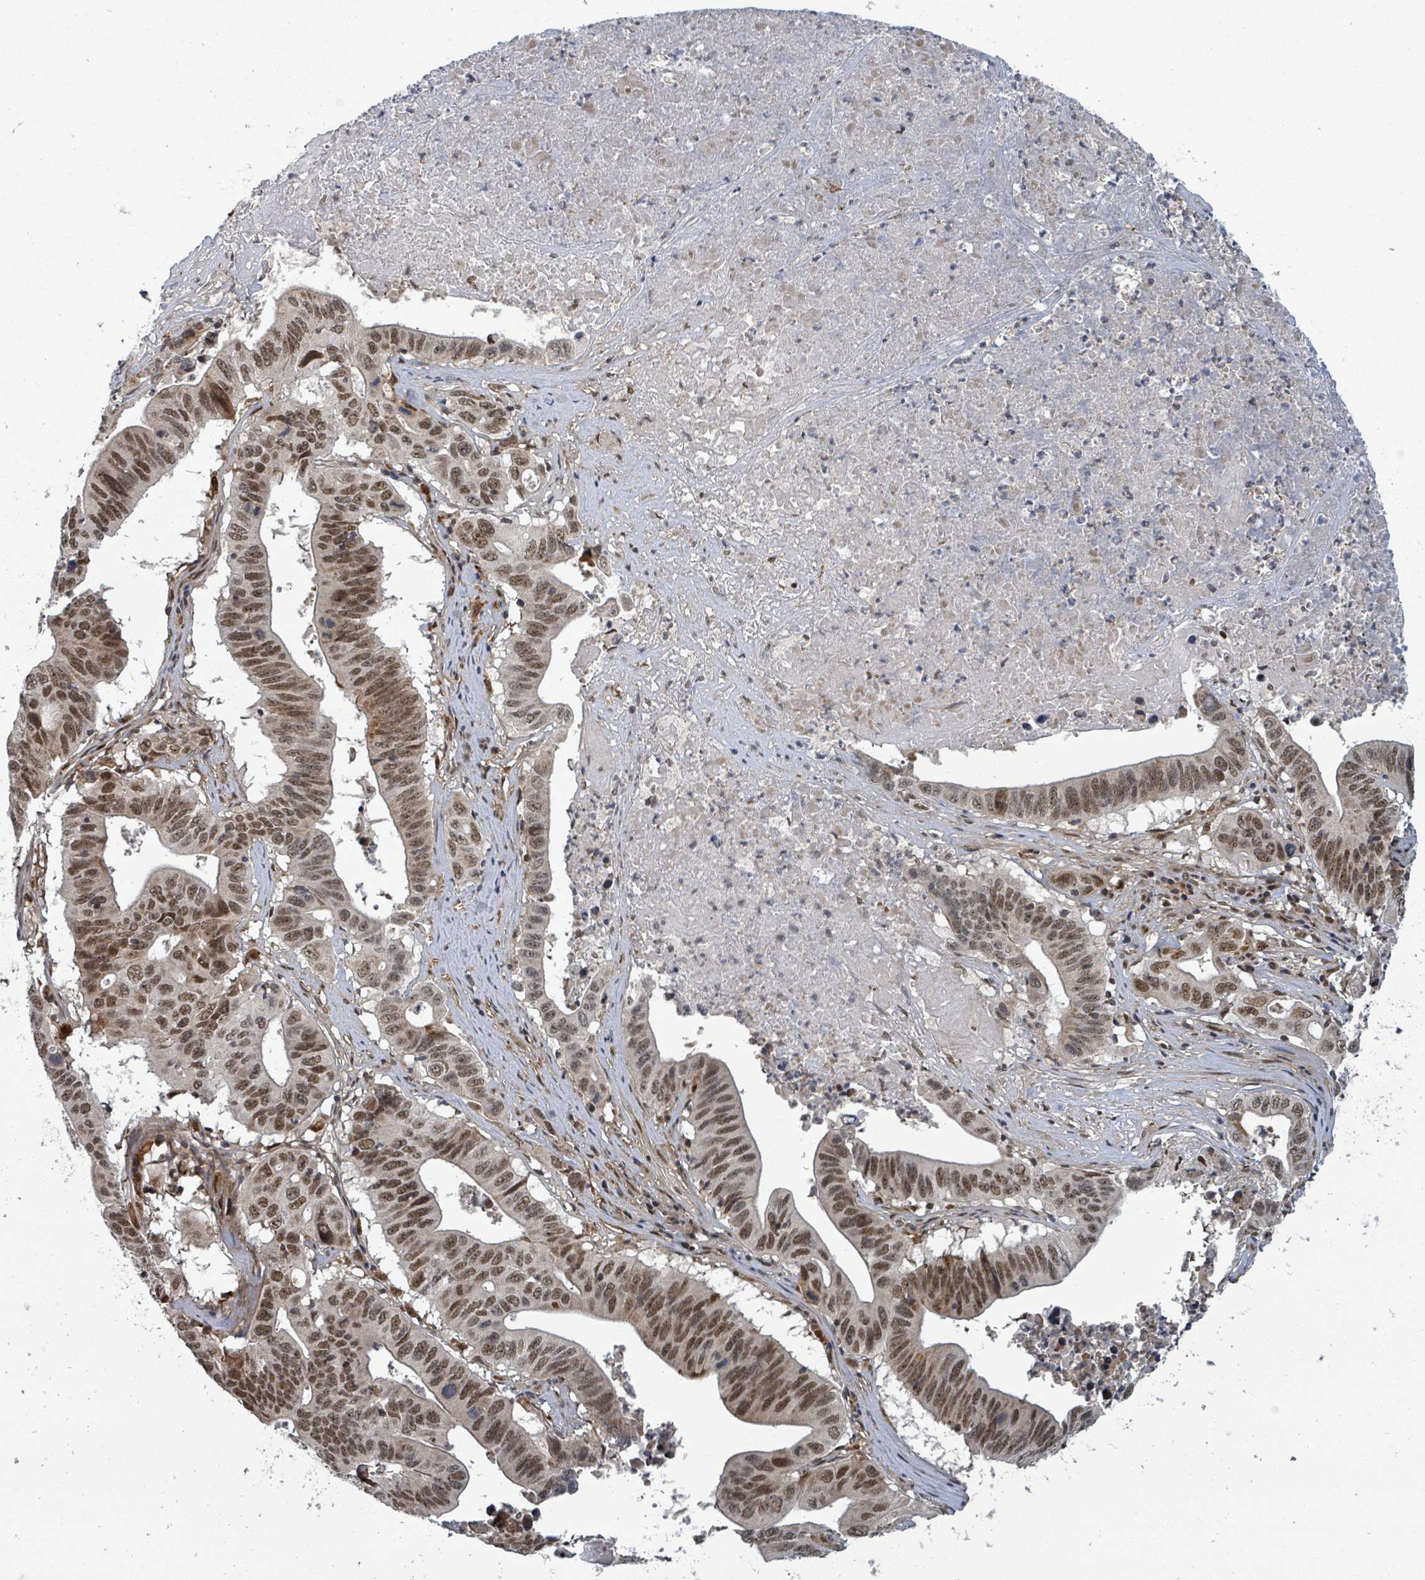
{"staining": {"intensity": "moderate", "quantity": ">75%", "location": "cytoplasmic/membranous,nuclear"}, "tissue": "lung cancer", "cell_type": "Tumor cells", "image_type": "cancer", "snomed": [{"axis": "morphology", "description": "Adenocarcinoma, NOS"}, {"axis": "topography", "description": "Lung"}], "caption": "Immunohistochemical staining of human adenocarcinoma (lung) demonstrates medium levels of moderate cytoplasmic/membranous and nuclear staining in approximately >75% of tumor cells. (IHC, brightfield microscopy, high magnification).", "gene": "GTF3C1", "patient": {"sex": "female", "age": 60}}